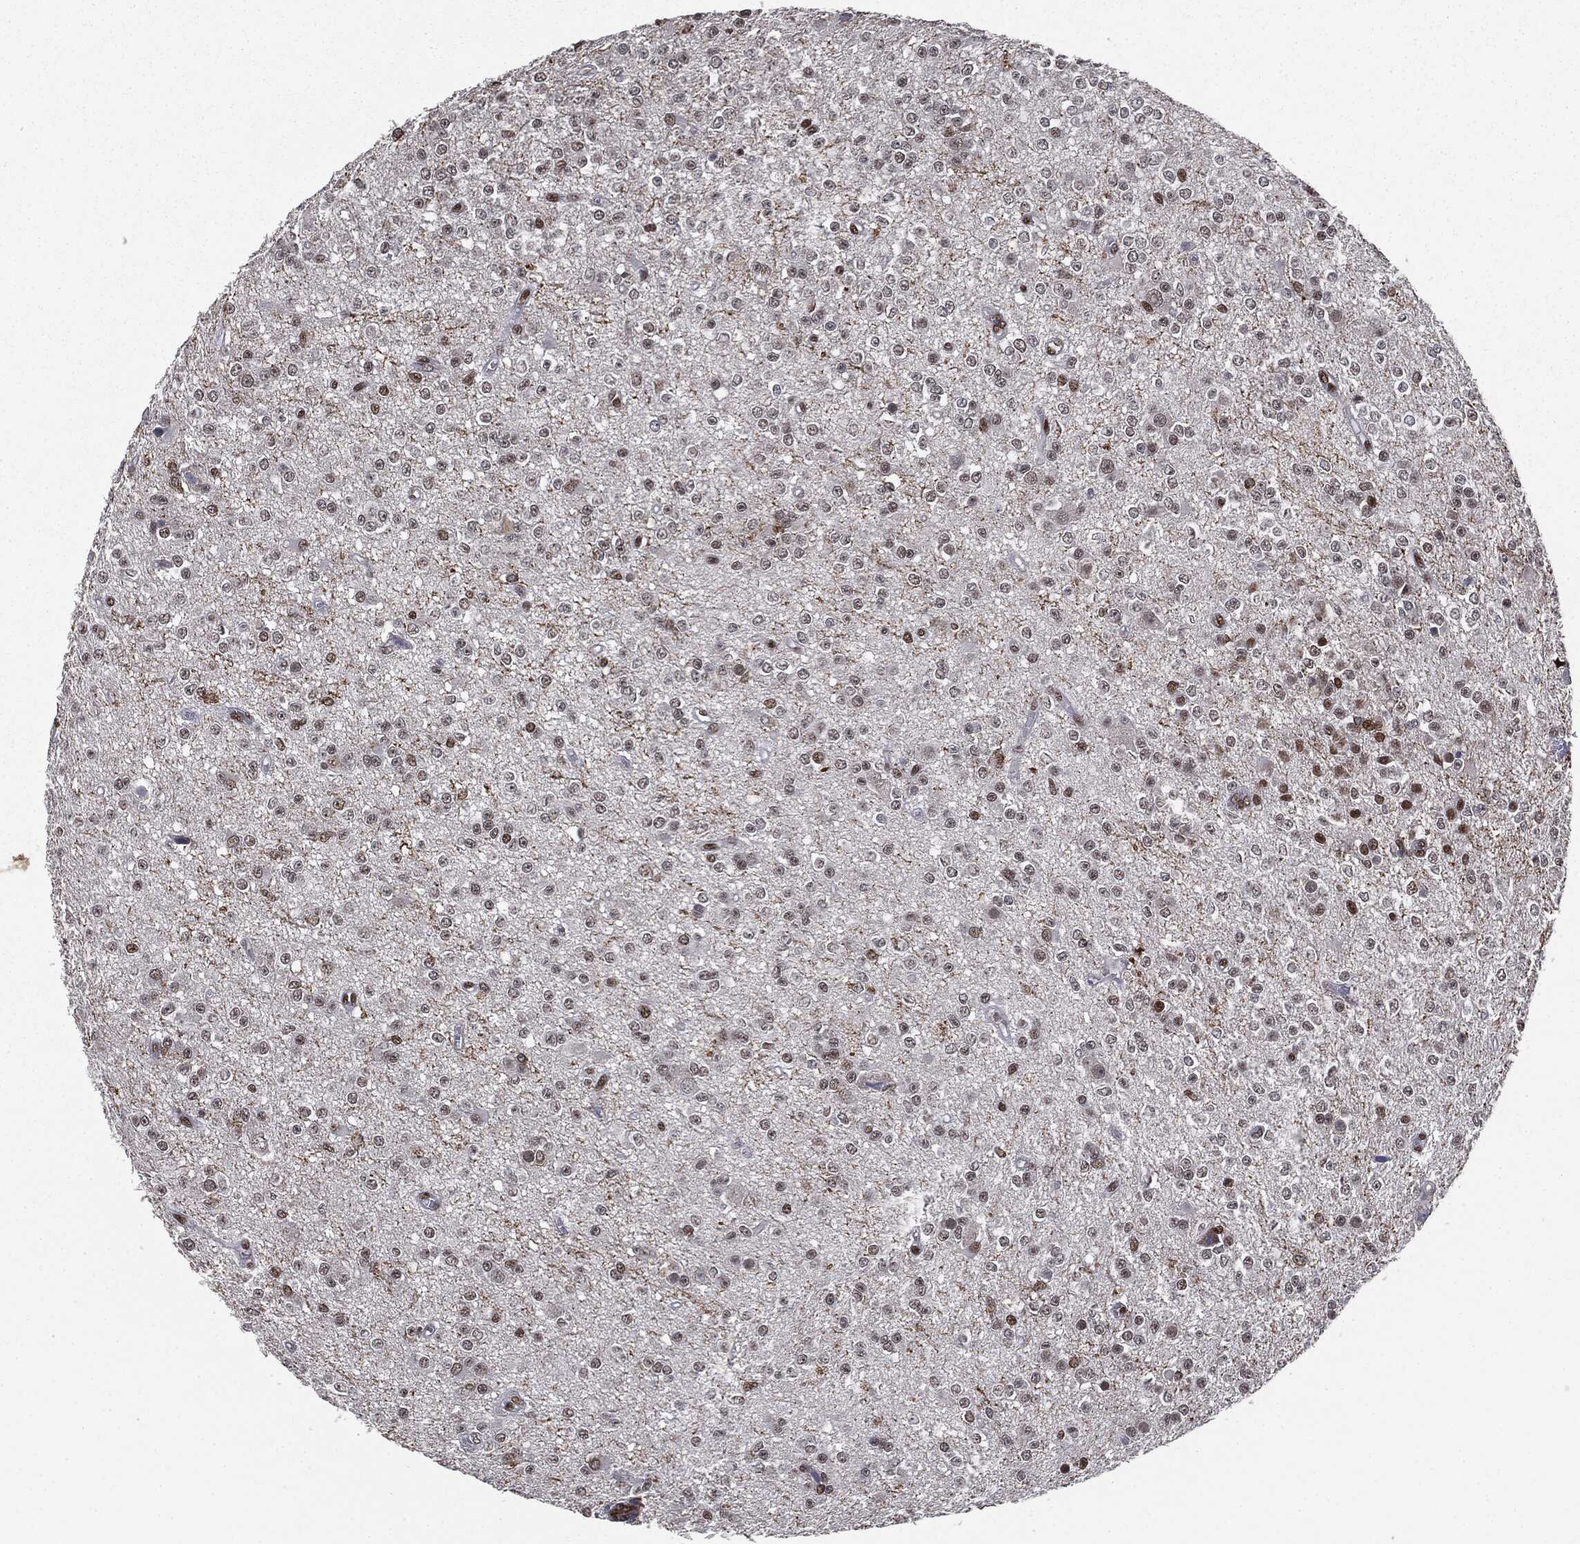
{"staining": {"intensity": "negative", "quantity": "none", "location": "none"}, "tissue": "glioma", "cell_type": "Tumor cells", "image_type": "cancer", "snomed": [{"axis": "morphology", "description": "Glioma, malignant, Low grade"}, {"axis": "topography", "description": "Brain"}], "caption": "Human glioma stained for a protein using immunohistochemistry reveals no staining in tumor cells.", "gene": "DPH2", "patient": {"sex": "female", "age": 45}}